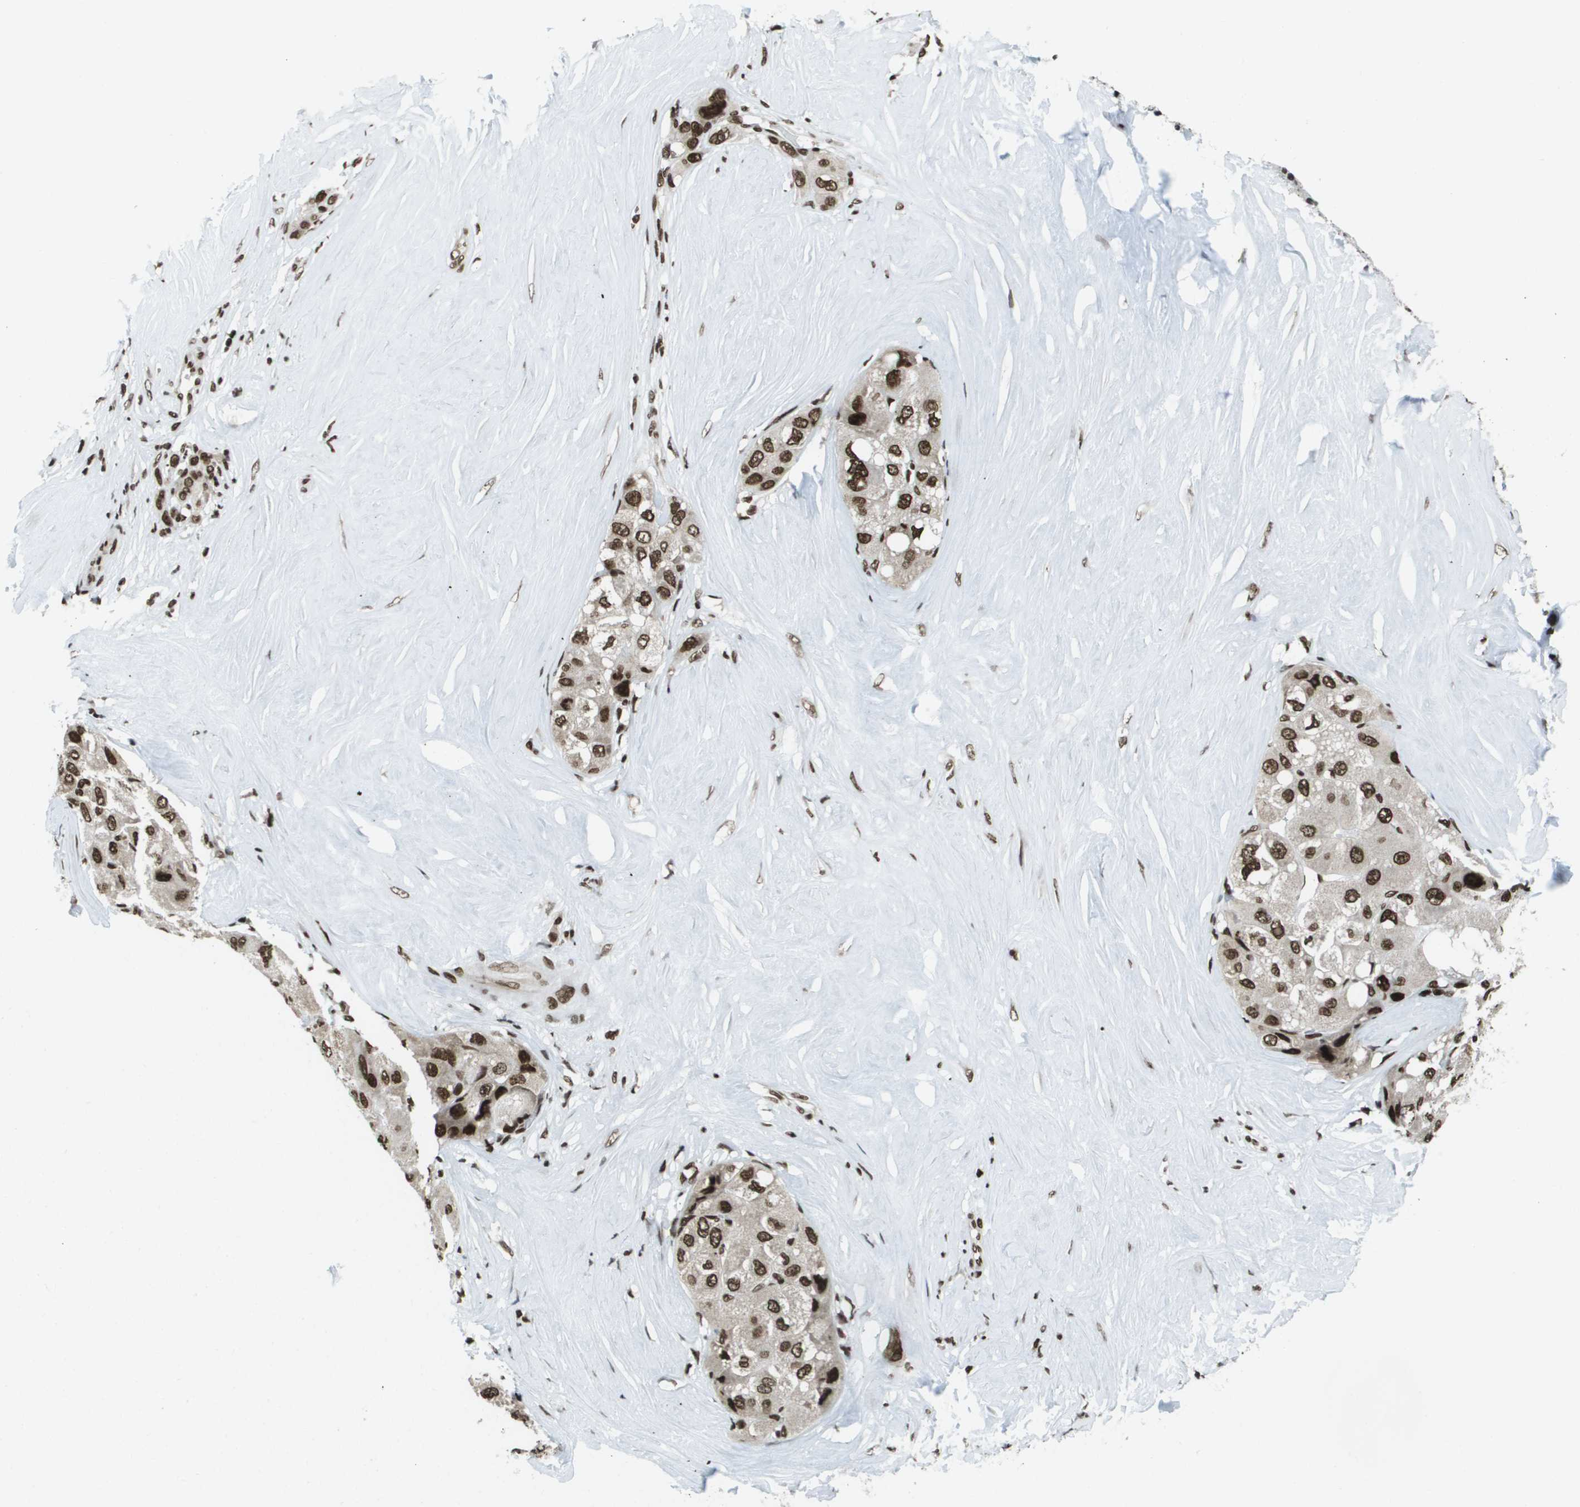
{"staining": {"intensity": "strong", "quantity": ">75%", "location": "nuclear"}, "tissue": "liver cancer", "cell_type": "Tumor cells", "image_type": "cancer", "snomed": [{"axis": "morphology", "description": "Carcinoma, Hepatocellular, NOS"}, {"axis": "topography", "description": "Liver"}], "caption": "A high amount of strong nuclear expression is present in about >75% of tumor cells in hepatocellular carcinoma (liver) tissue.", "gene": "GLYR1", "patient": {"sex": "male", "age": 80}}